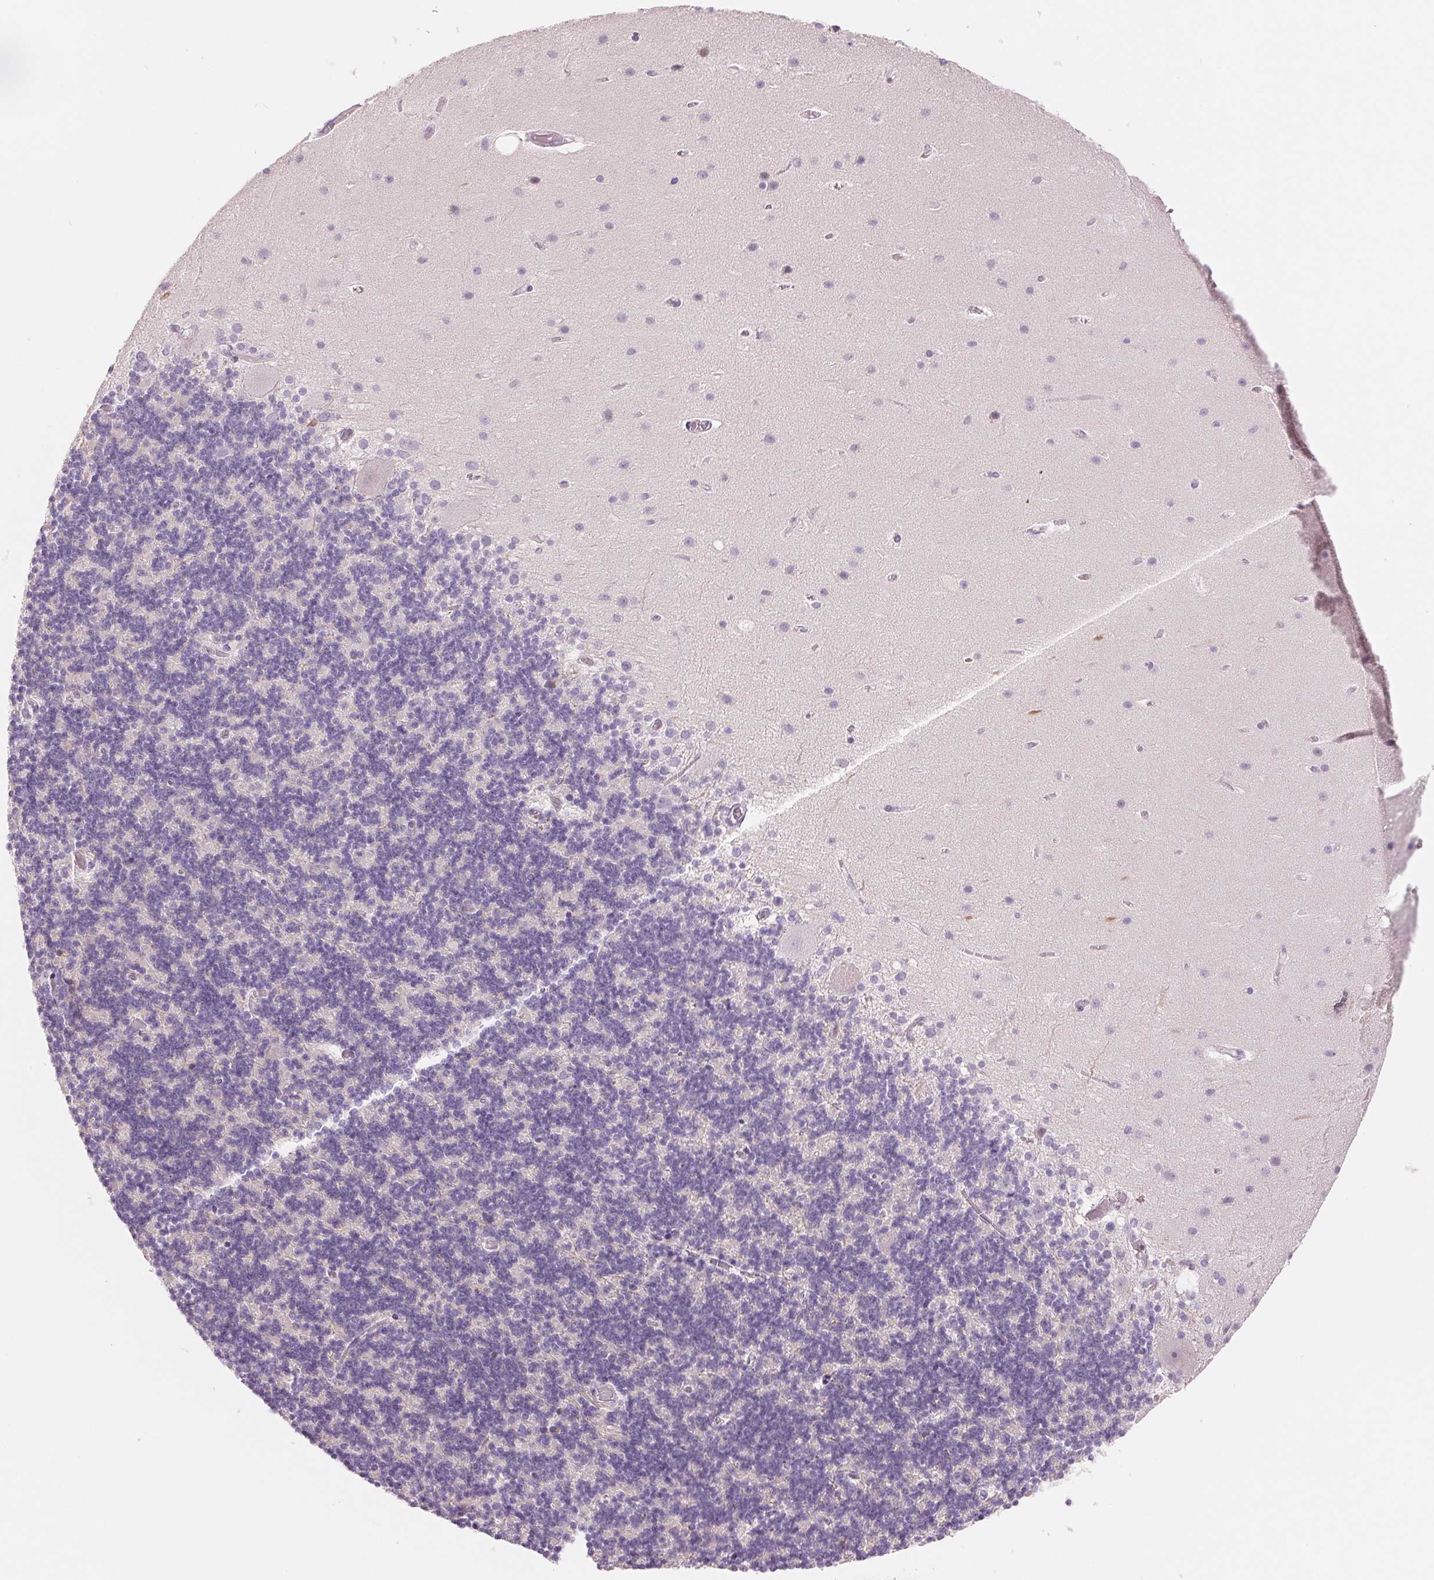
{"staining": {"intensity": "negative", "quantity": "none", "location": "none"}, "tissue": "cerebellum", "cell_type": "Cells in granular layer", "image_type": "normal", "snomed": [{"axis": "morphology", "description": "Normal tissue, NOS"}, {"axis": "topography", "description": "Cerebellum"}], "caption": "Cells in granular layer show no significant protein expression in normal cerebellum. (DAB immunohistochemistry visualized using brightfield microscopy, high magnification).", "gene": "CCDC168", "patient": {"sex": "male", "age": 70}}